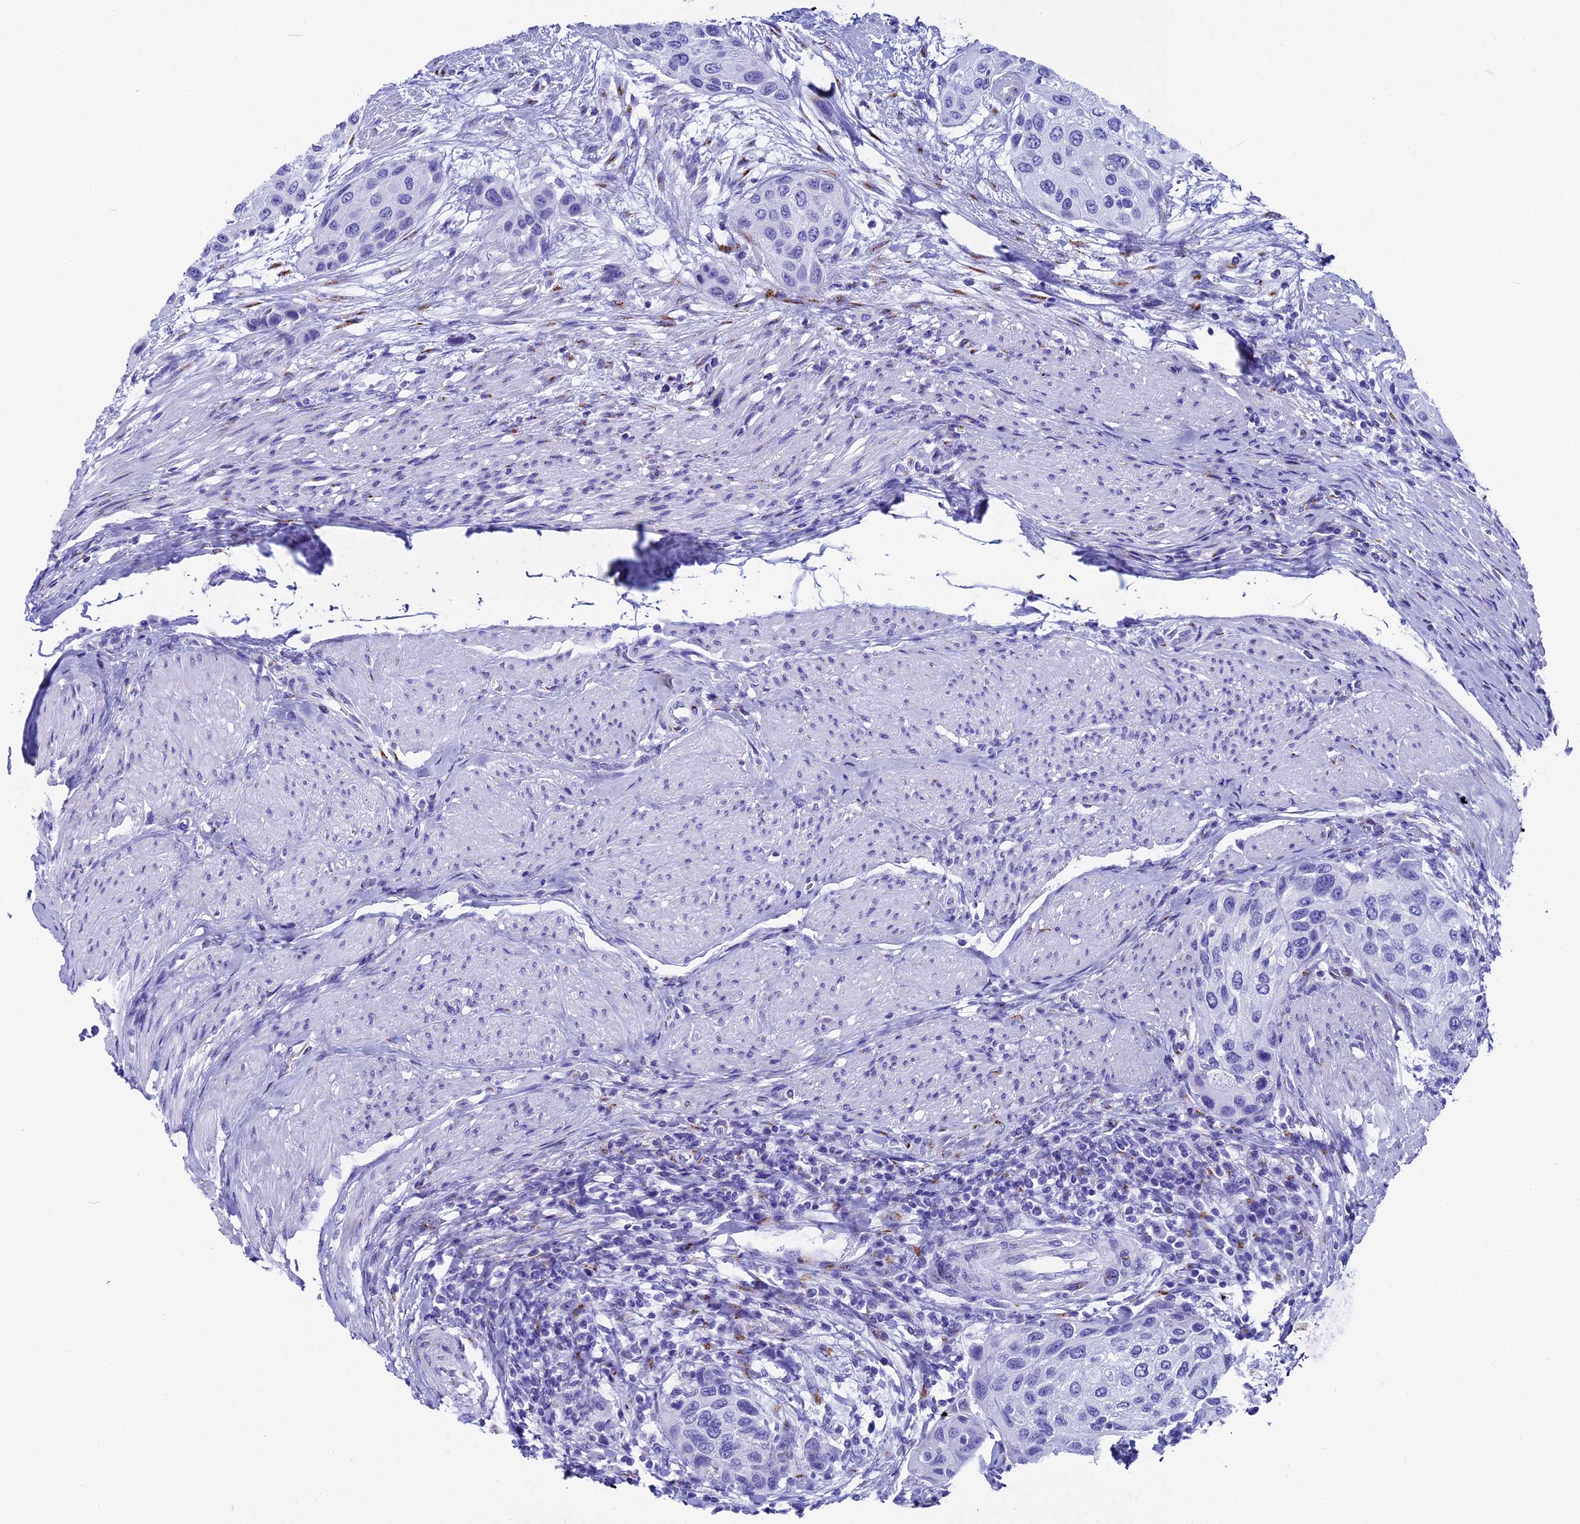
{"staining": {"intensity": "negative", "quantity": "none", "location": "none"}, "tissue": "urothelial cancer", "cell_type": "Tumor cells", "image_type": "cancer", "snomed": [{"axis": "morphology", "description": "Normal tissue, NOS"}, {"axis": "morphology", "description": "Urothelial carcinoma, High grade"}, {"axis": "topography", "description": "Vascular tissue"}, {"axis": "topography", "description": "Urinary bladder"}], "caption": "Urothelial carcinoma (high-grade) stained for a protein using immunohistochemistry exhibits no expression tumor cells.", "gene": "AP3B2", "patient": {"sex": "female", "age": 56}}